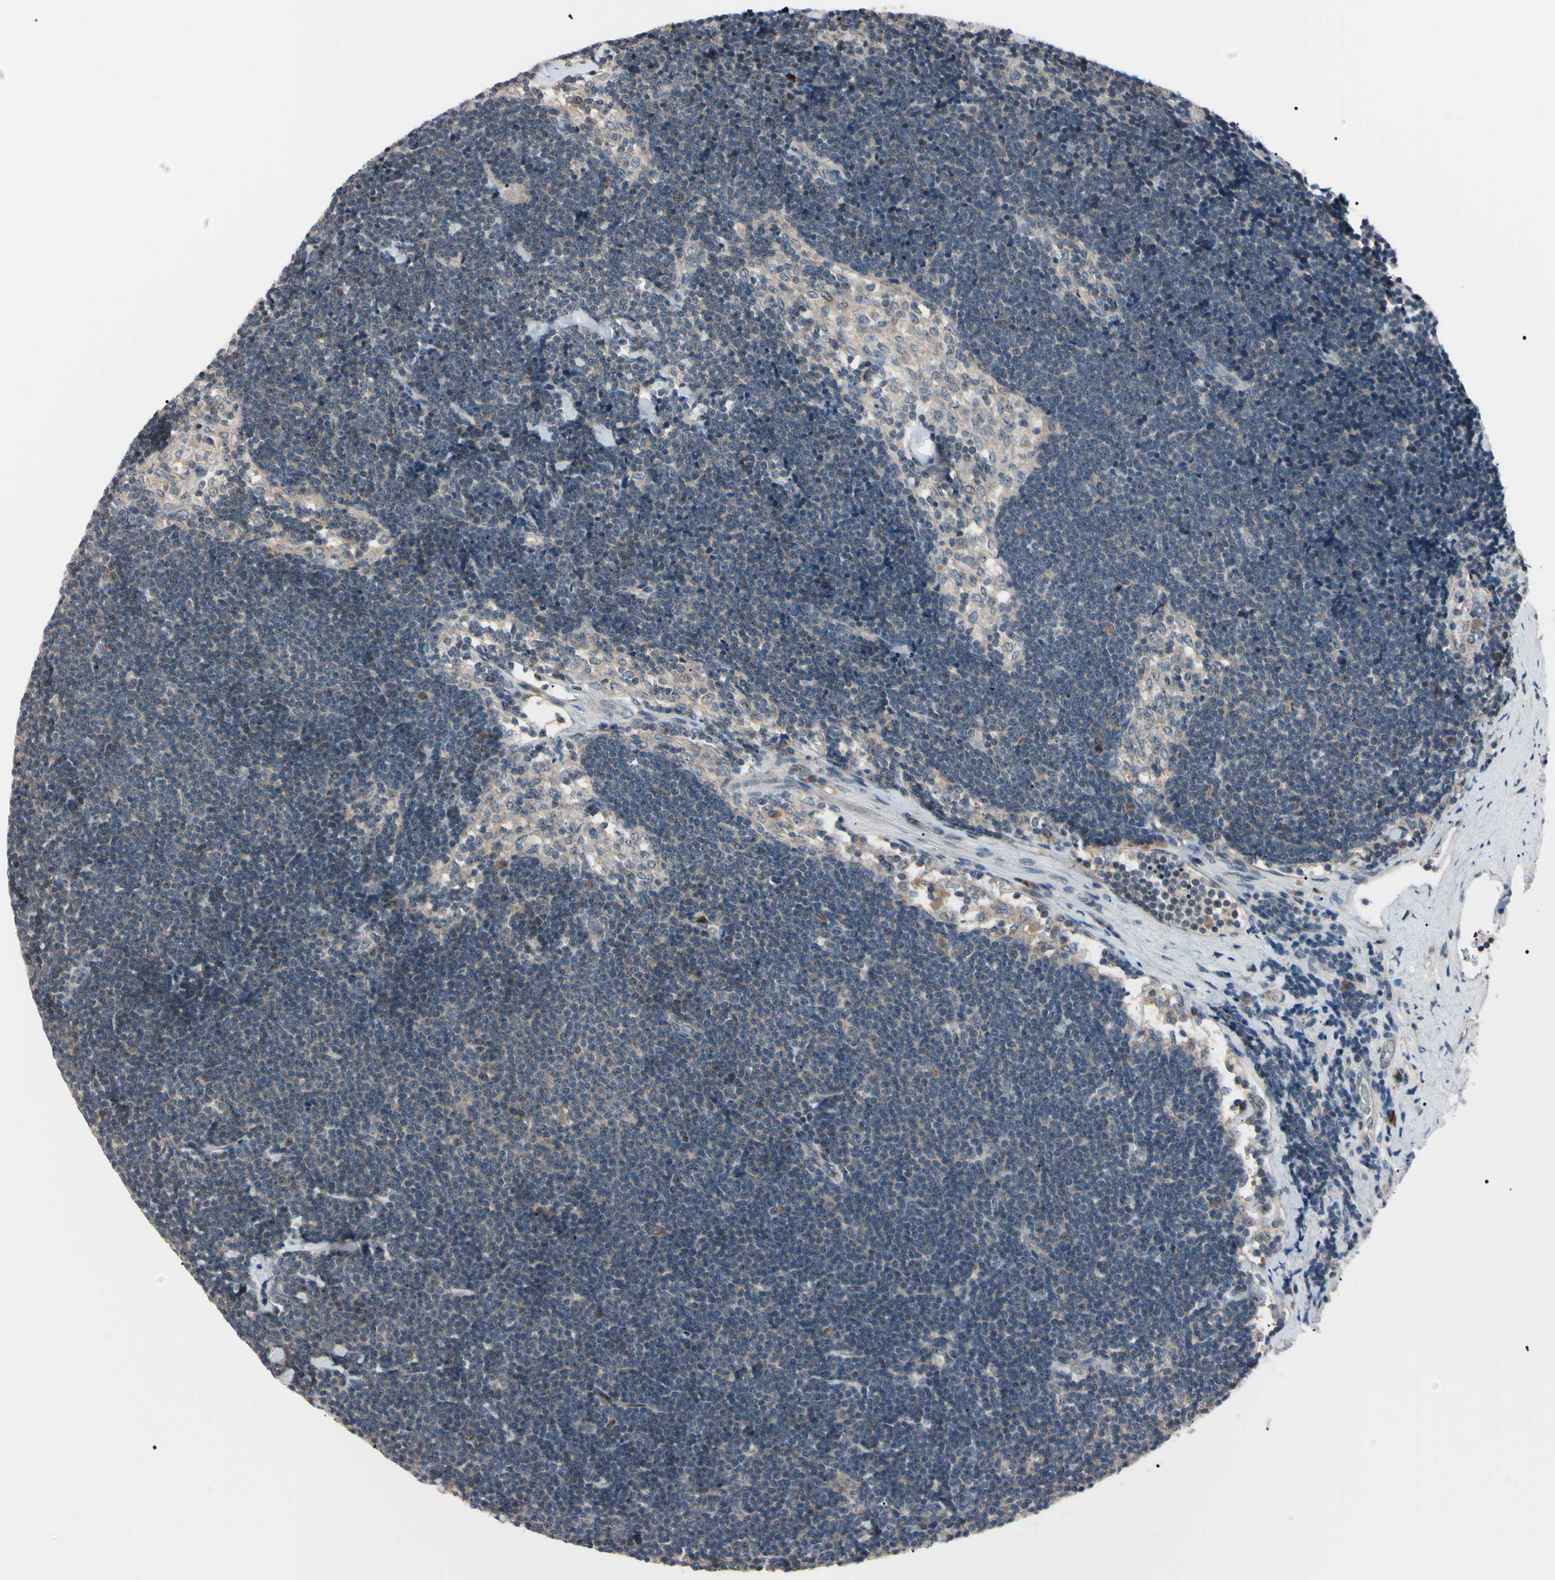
{"staining": {"intensity": "weak", "quantity": "25%-75%", "location": "cytoplasmic/membranous"}, "tissue": "lymph node", "cell_type": "Germinal center cells", "image_type": "normal", "snomed": [{"axis": "morphology", "description": "Normal tissue, NOS"}, {"axis": "topography", "description": "Lymph node"}], "caption": "Lymph node stained with IHC exhibits weak cytoplasmic/membranous expression in about 25%-75% of germinal center cells.", "gene": "TRAF5", "patient": {"sex": "male", "age": 63}}